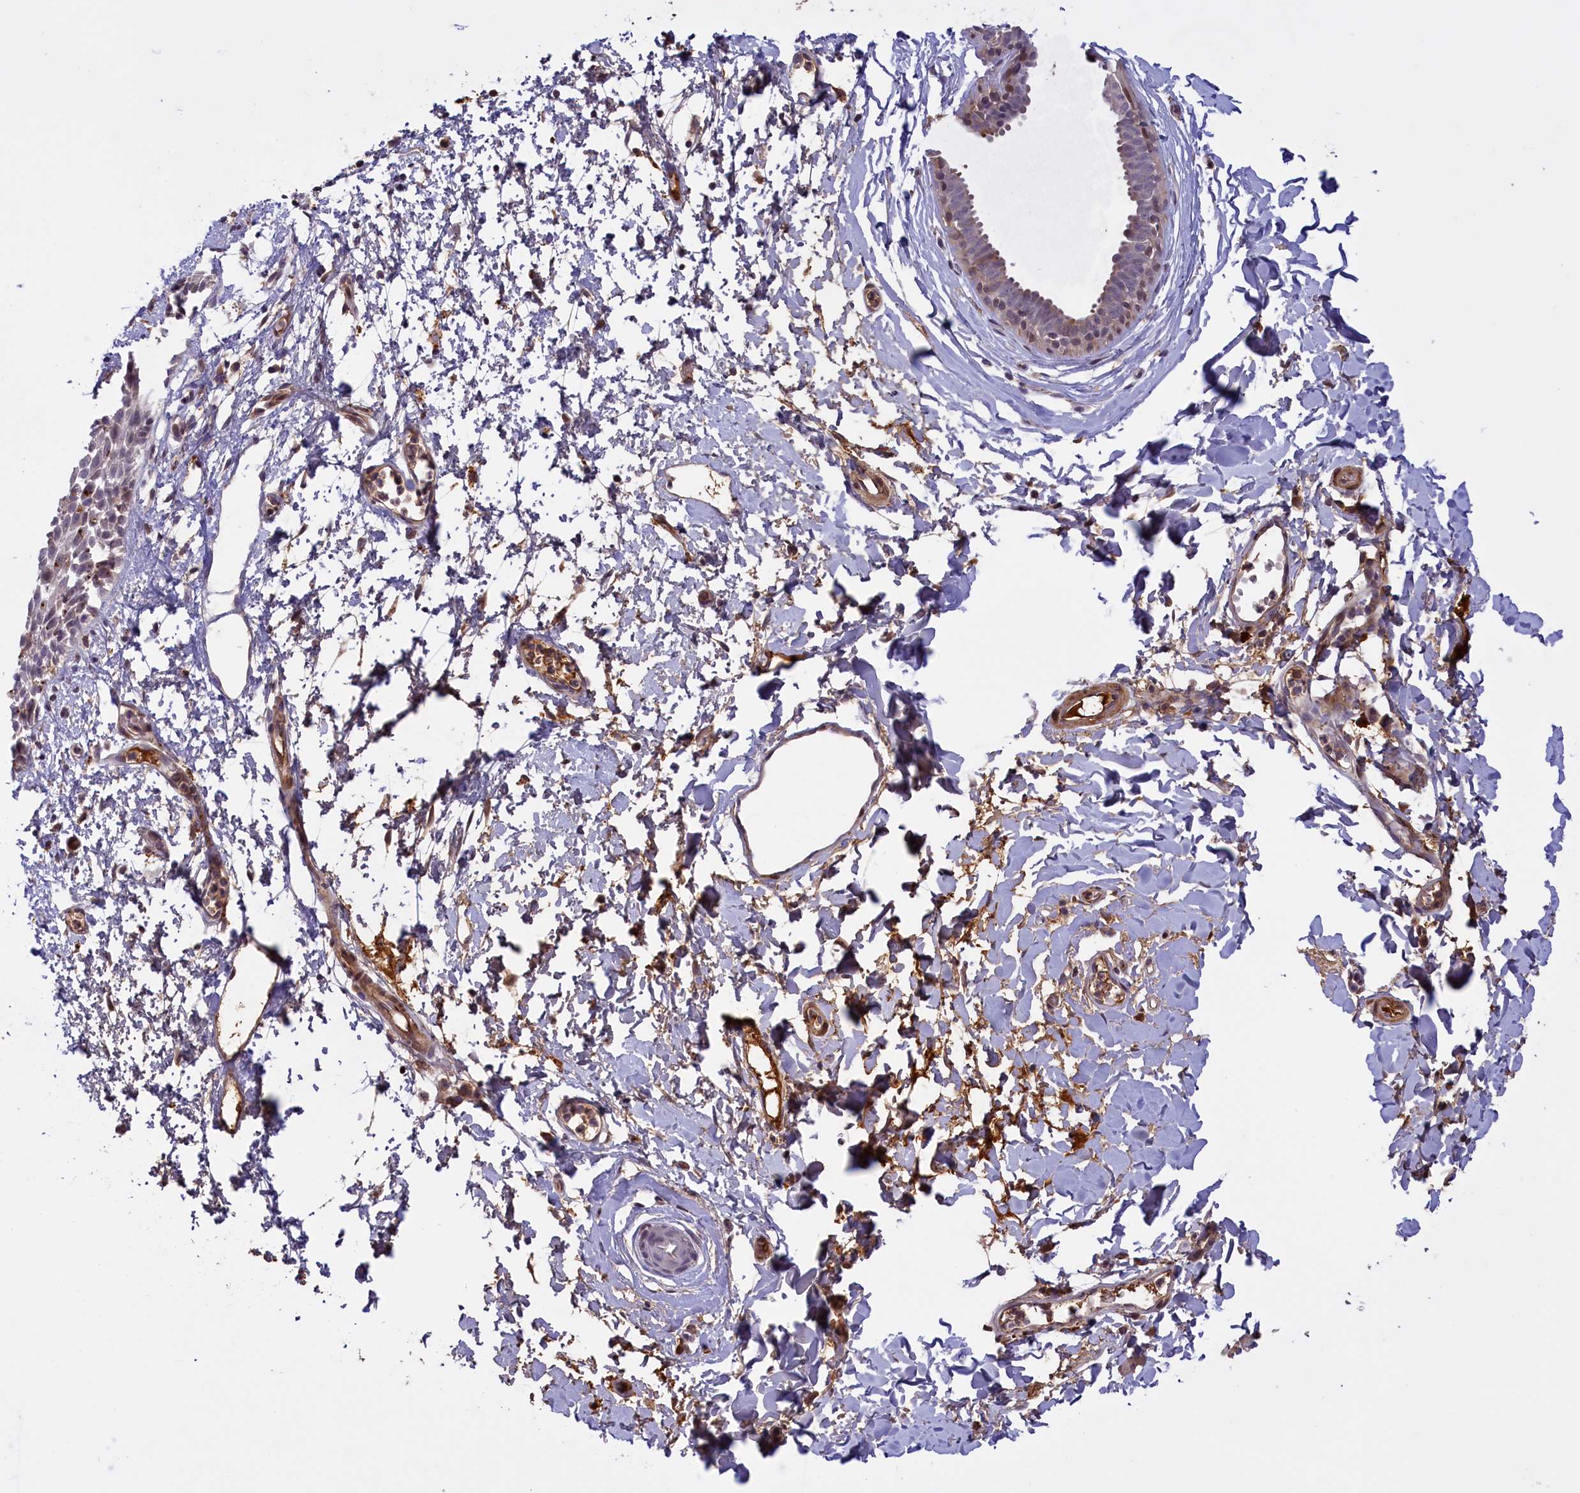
{"staining": {"intensity": "weak", "quantity": "<25%", "location": "nuclear"}, "tissue": "skin", "cell_type": "Epidermal cells", "image_type": "normal", "snomed": [{"axis": "morphology", "description": "Normal tissue, NOS"}, {"axis": "topography", "description": "Vulva"}], "caption": "The IHC micrograph has no significant expression in epidermal cells of skin.", "gene": "RRAD", "patient": {"sex": "female", "age": 68}}